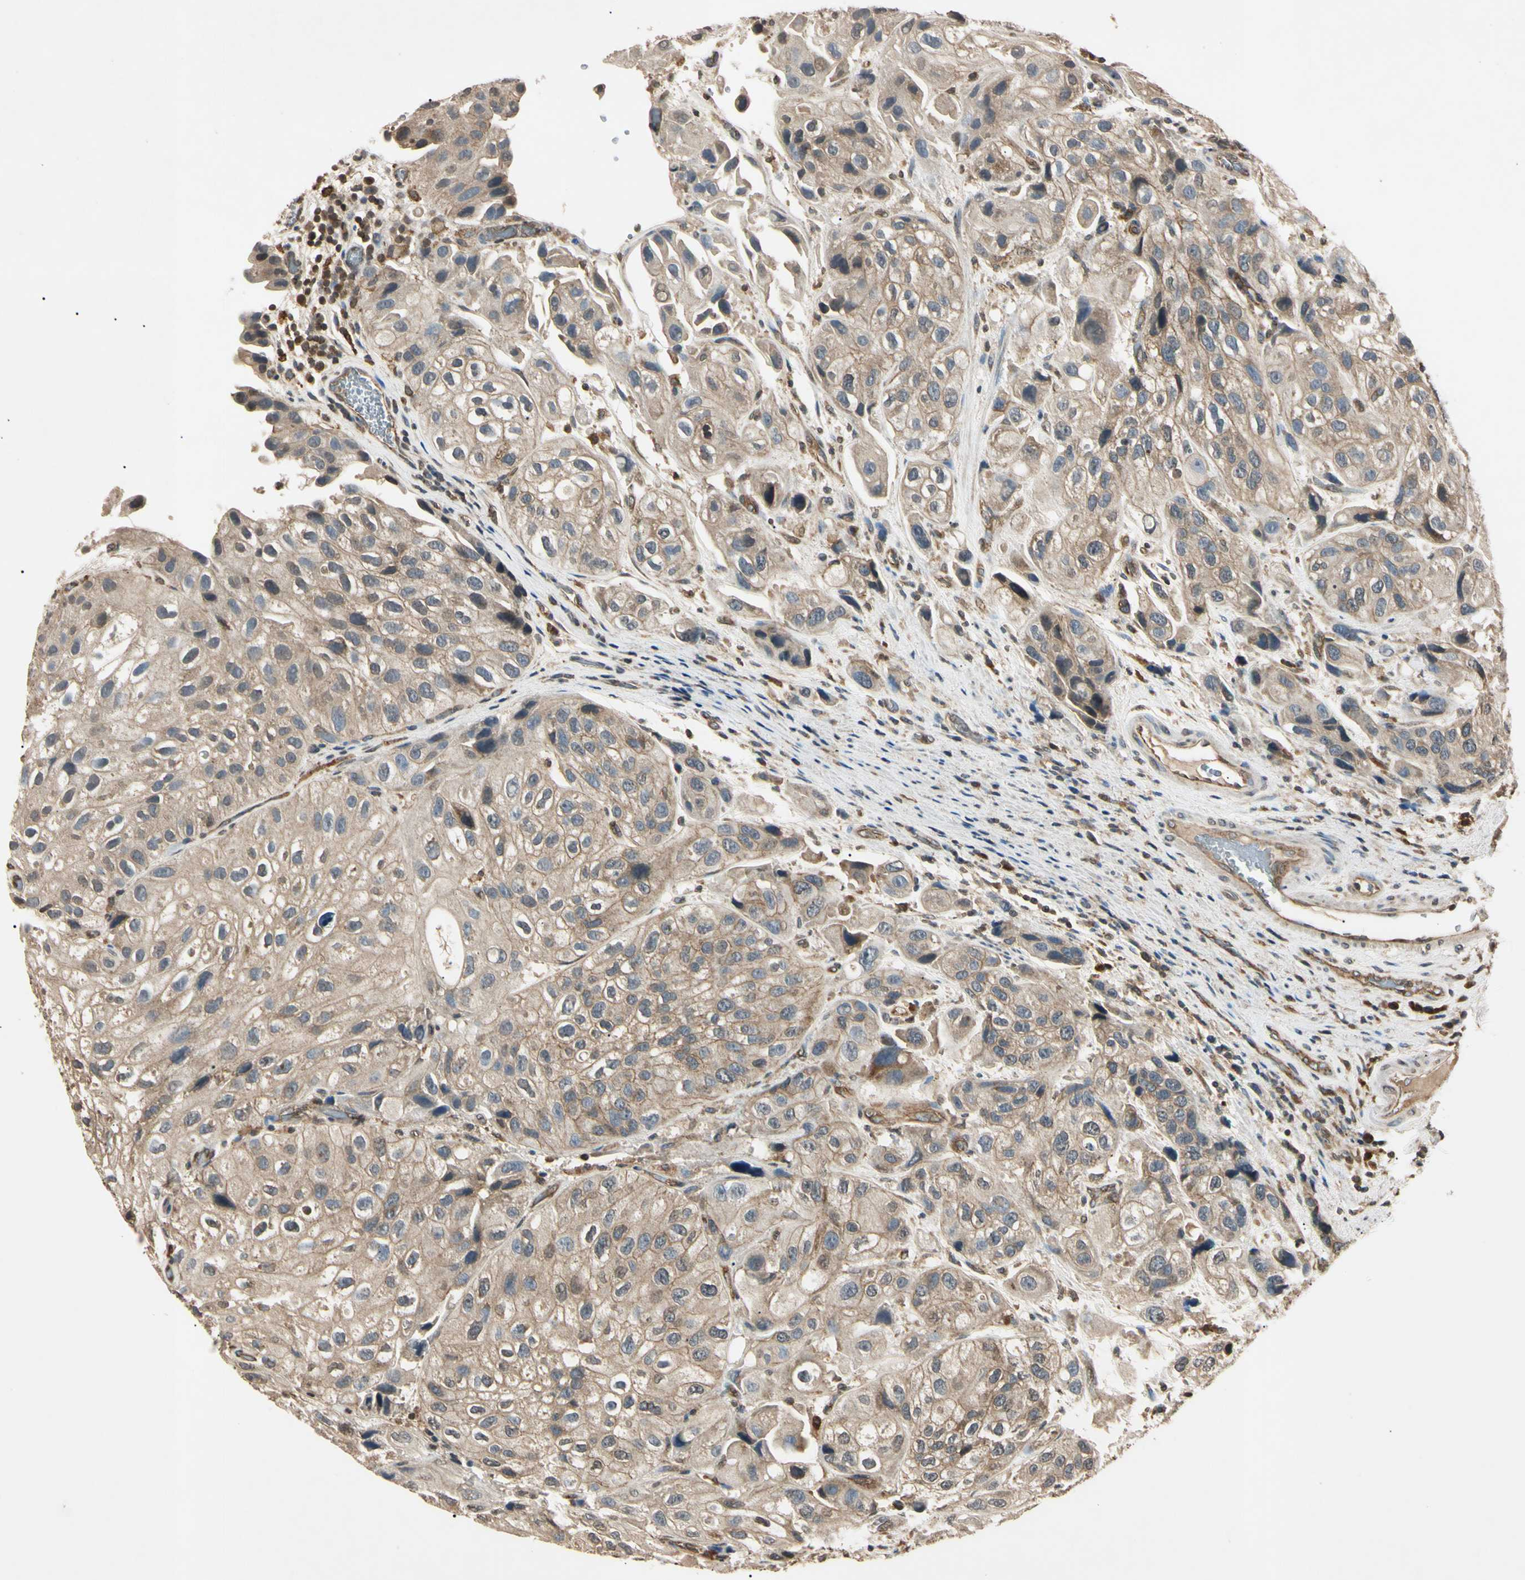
{"staining": {"intensity": "weak", "quantity": "25%-75%", "location": "cytoplasmic/membranous"}, "tissue": "urothelial cancer", "cell_type": "Tumor cells", "image_type": "cancer", "snomed": [{"axis": "morphology", "description": "Urothelial carcinoma, High grade"}, {"axis": "topography", "description": "Urinary bladder"}], "caption": "IHC of human urothelial cancer reveals low levels of weak cytoplasmic/membranous expression in about 25%-75% of tumor cells.", "gene": "EPN1", "patient": {"sex": "female", "age": 64}}